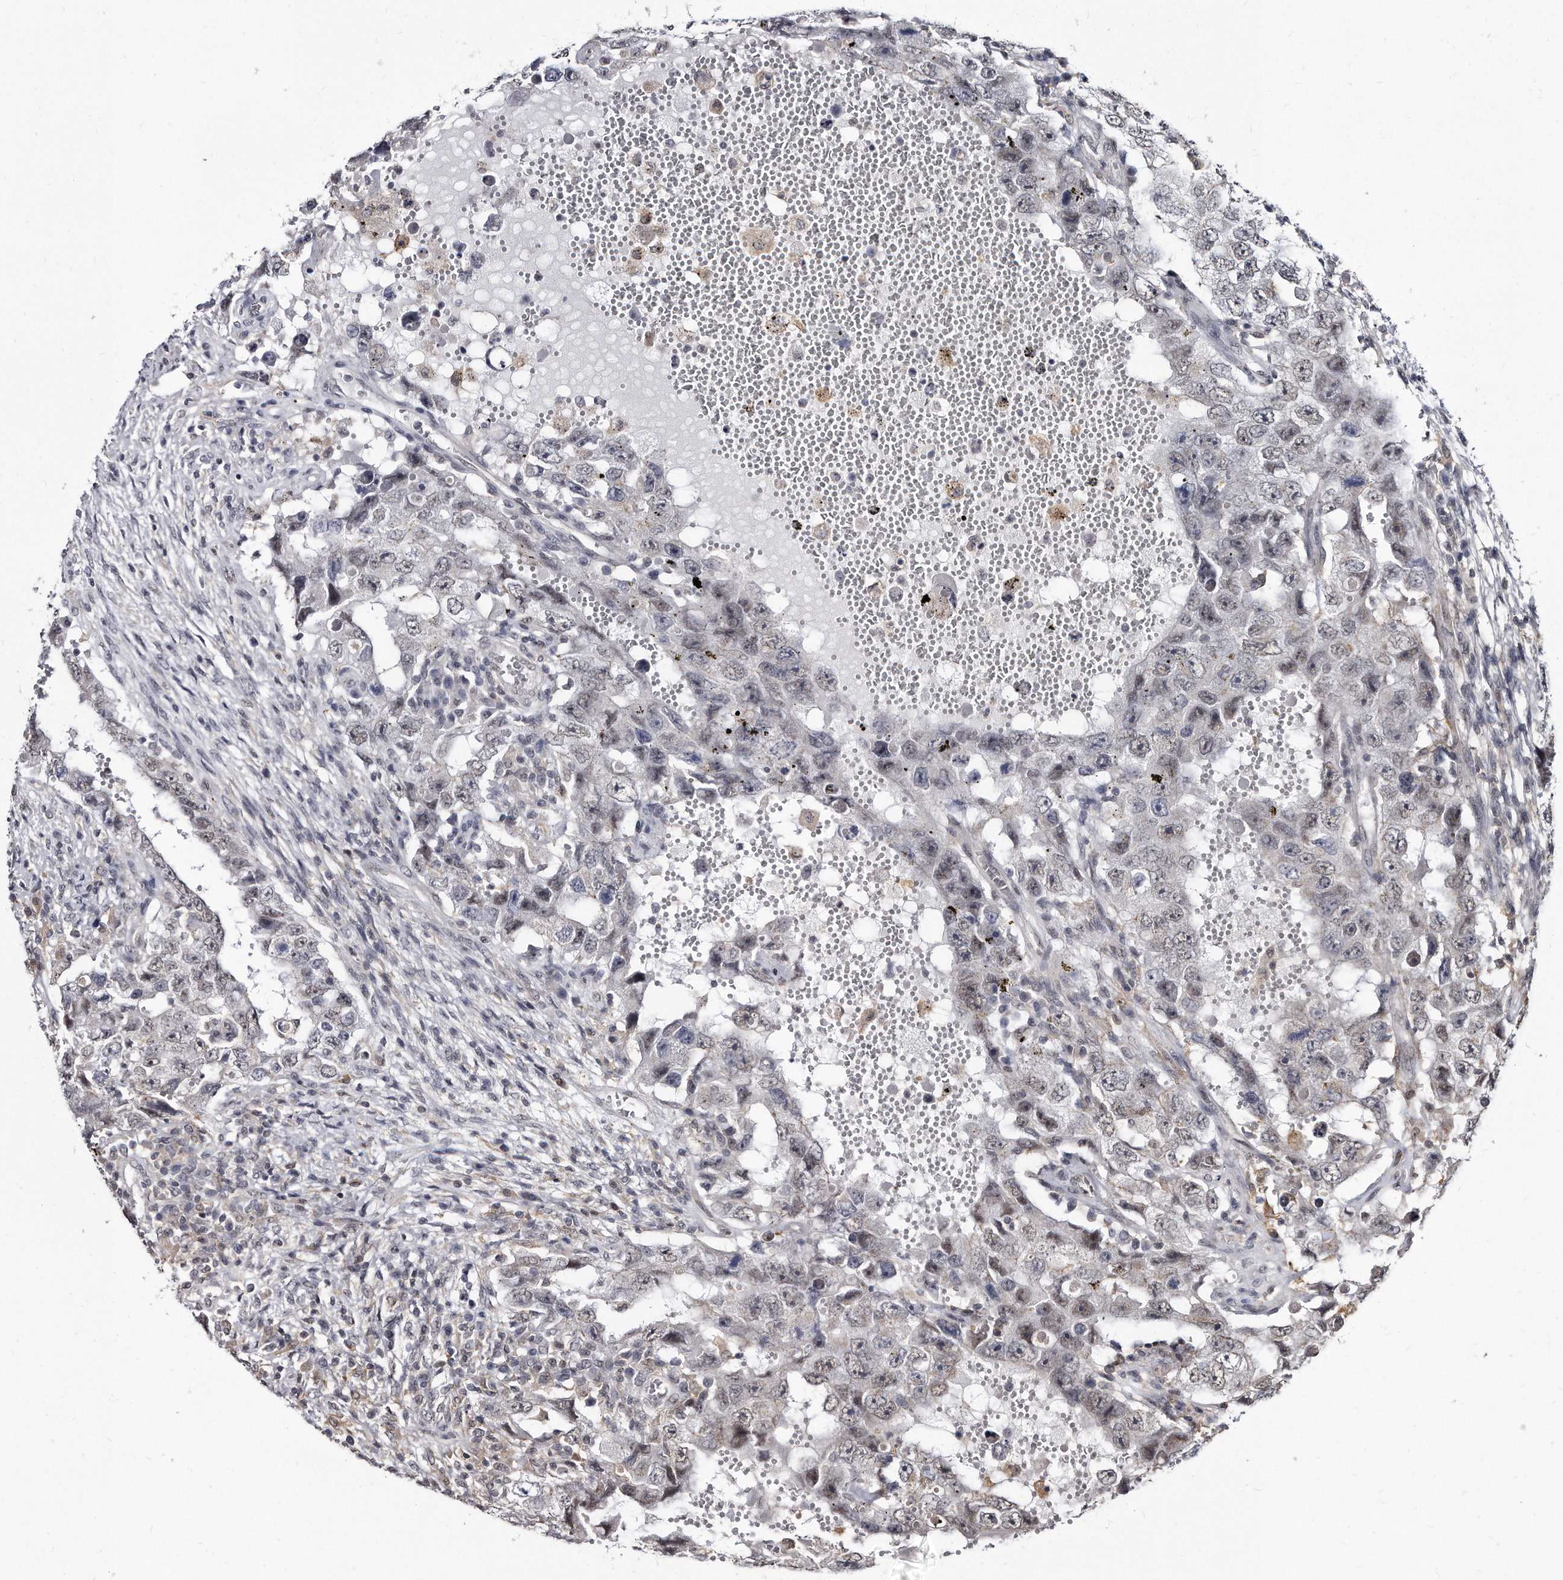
{"staining": {"intensity": "negative", "quantity": "none", "location": "none"}, "tissue": "testis cancer", "cell_type": "Tumor cells", "image_type": "cancer", "snomed": [{"axis": "morphology", "description": "Carcinoma, Embryonal, NOS"}, {"axis": "topography", "description": "Testis"}], "caption": "Immunohistochemistry micrograph of neoplastic tissue: testis cancer stained with DAB reveals no significant protein positivity in tumor cells.", "gene": "KLHDC3", "patient": {"sex": "male", "age": 26}}